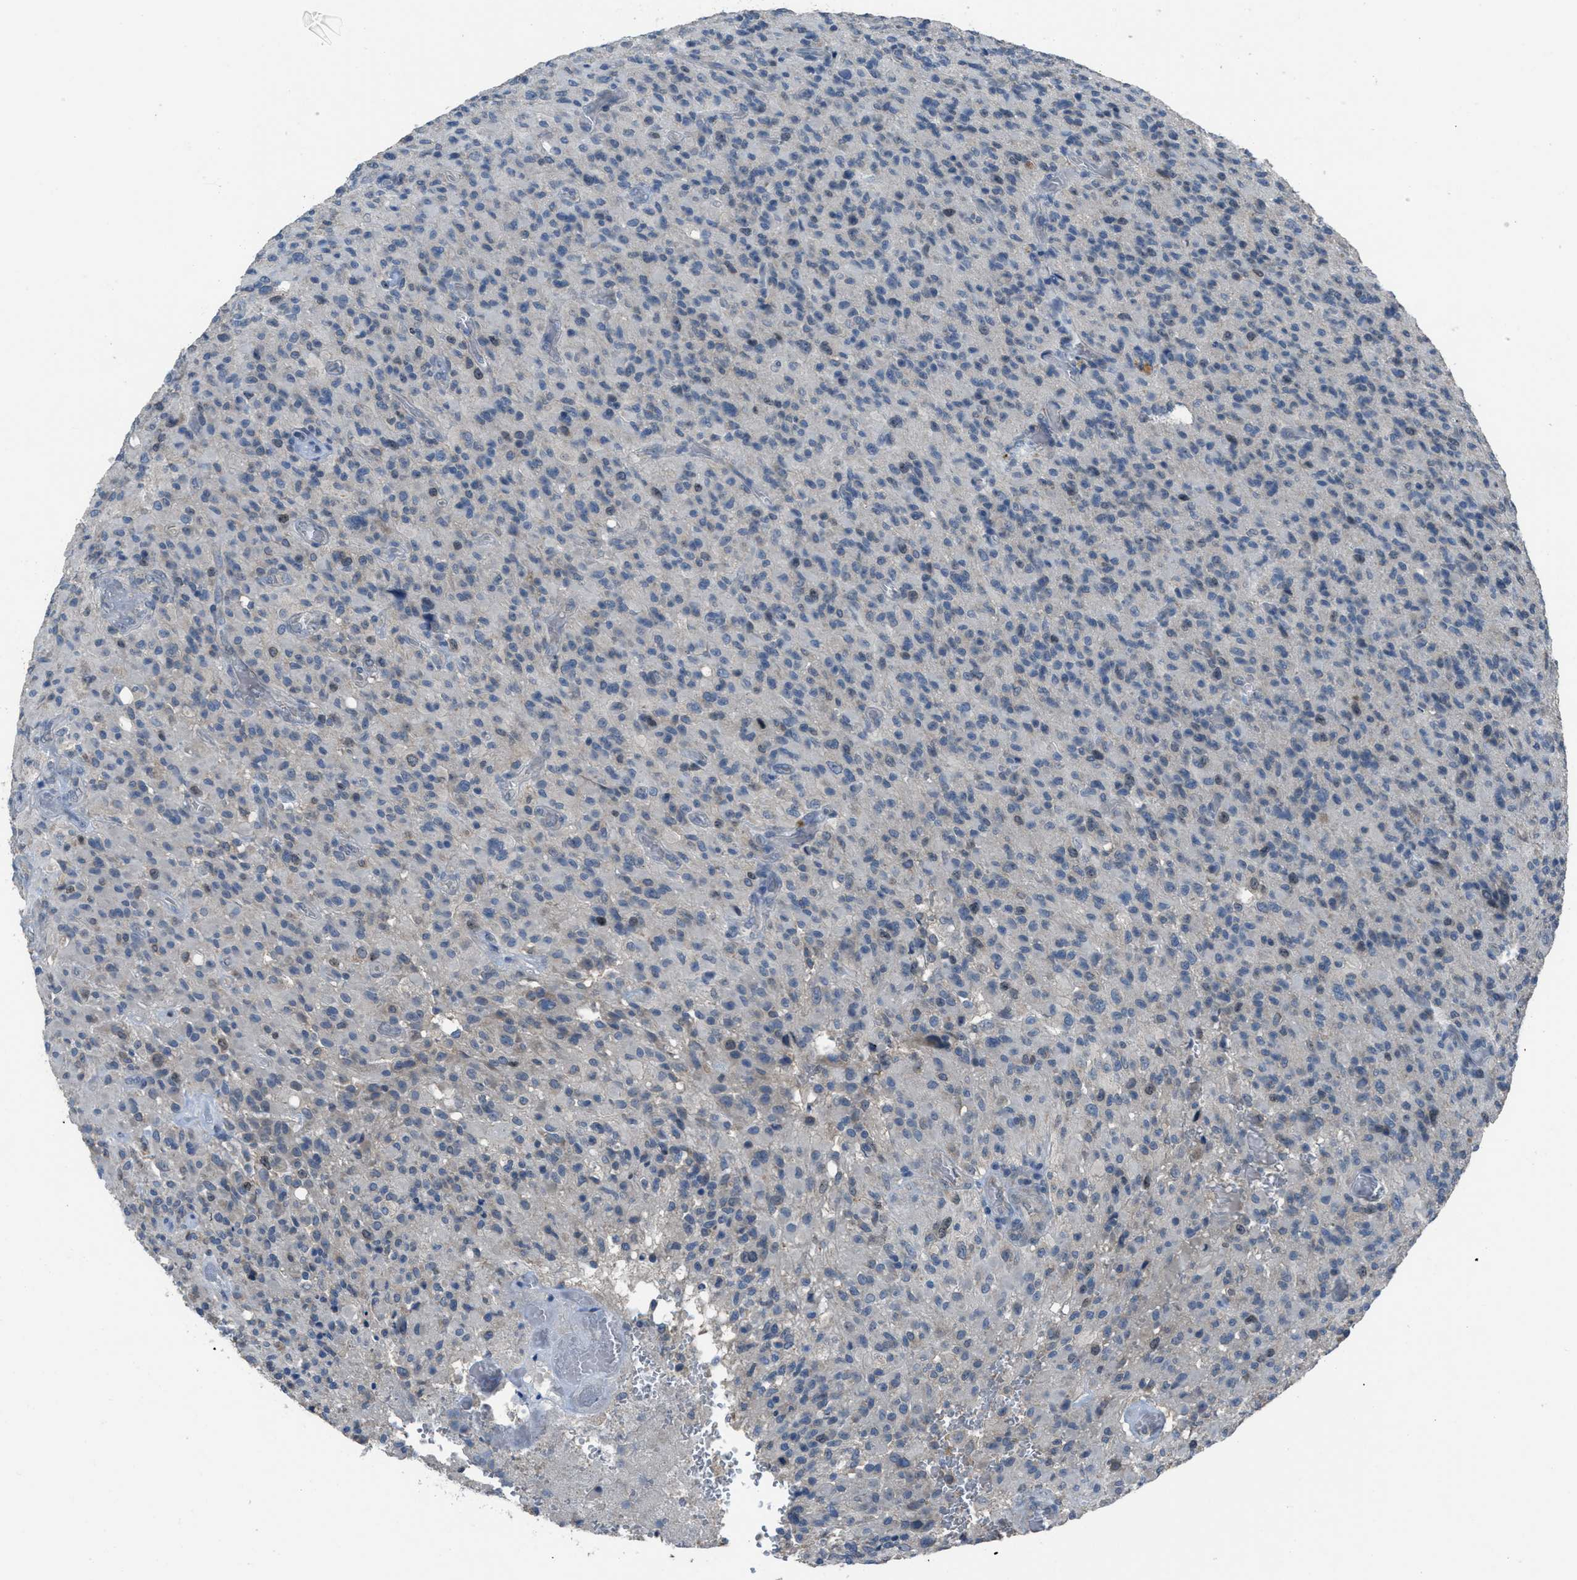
{"staining": {"intensity": "moderate", "quantity": "<25%", "location": "nuclear"}, "tissue": "glioma", "cell_type": "Tumor cells", "image_type": "cancer", "snomed": [{"axis": "morphology", "description": "Glioma, malignant, High grade"}, {"axis": "topography", "description": "Brain"}], "caption": "Immunohistochemistry (IHC) histopathology image of neoplastic tissue: human glioma stained using immunohistochemistry reveals low levels of moderate protein expression localized specifically in the nuclear of tumor cells, appearing as a nuclear brown color.", "gene": "MIS18A", "patient": {"sex": "male", "age": 71}}